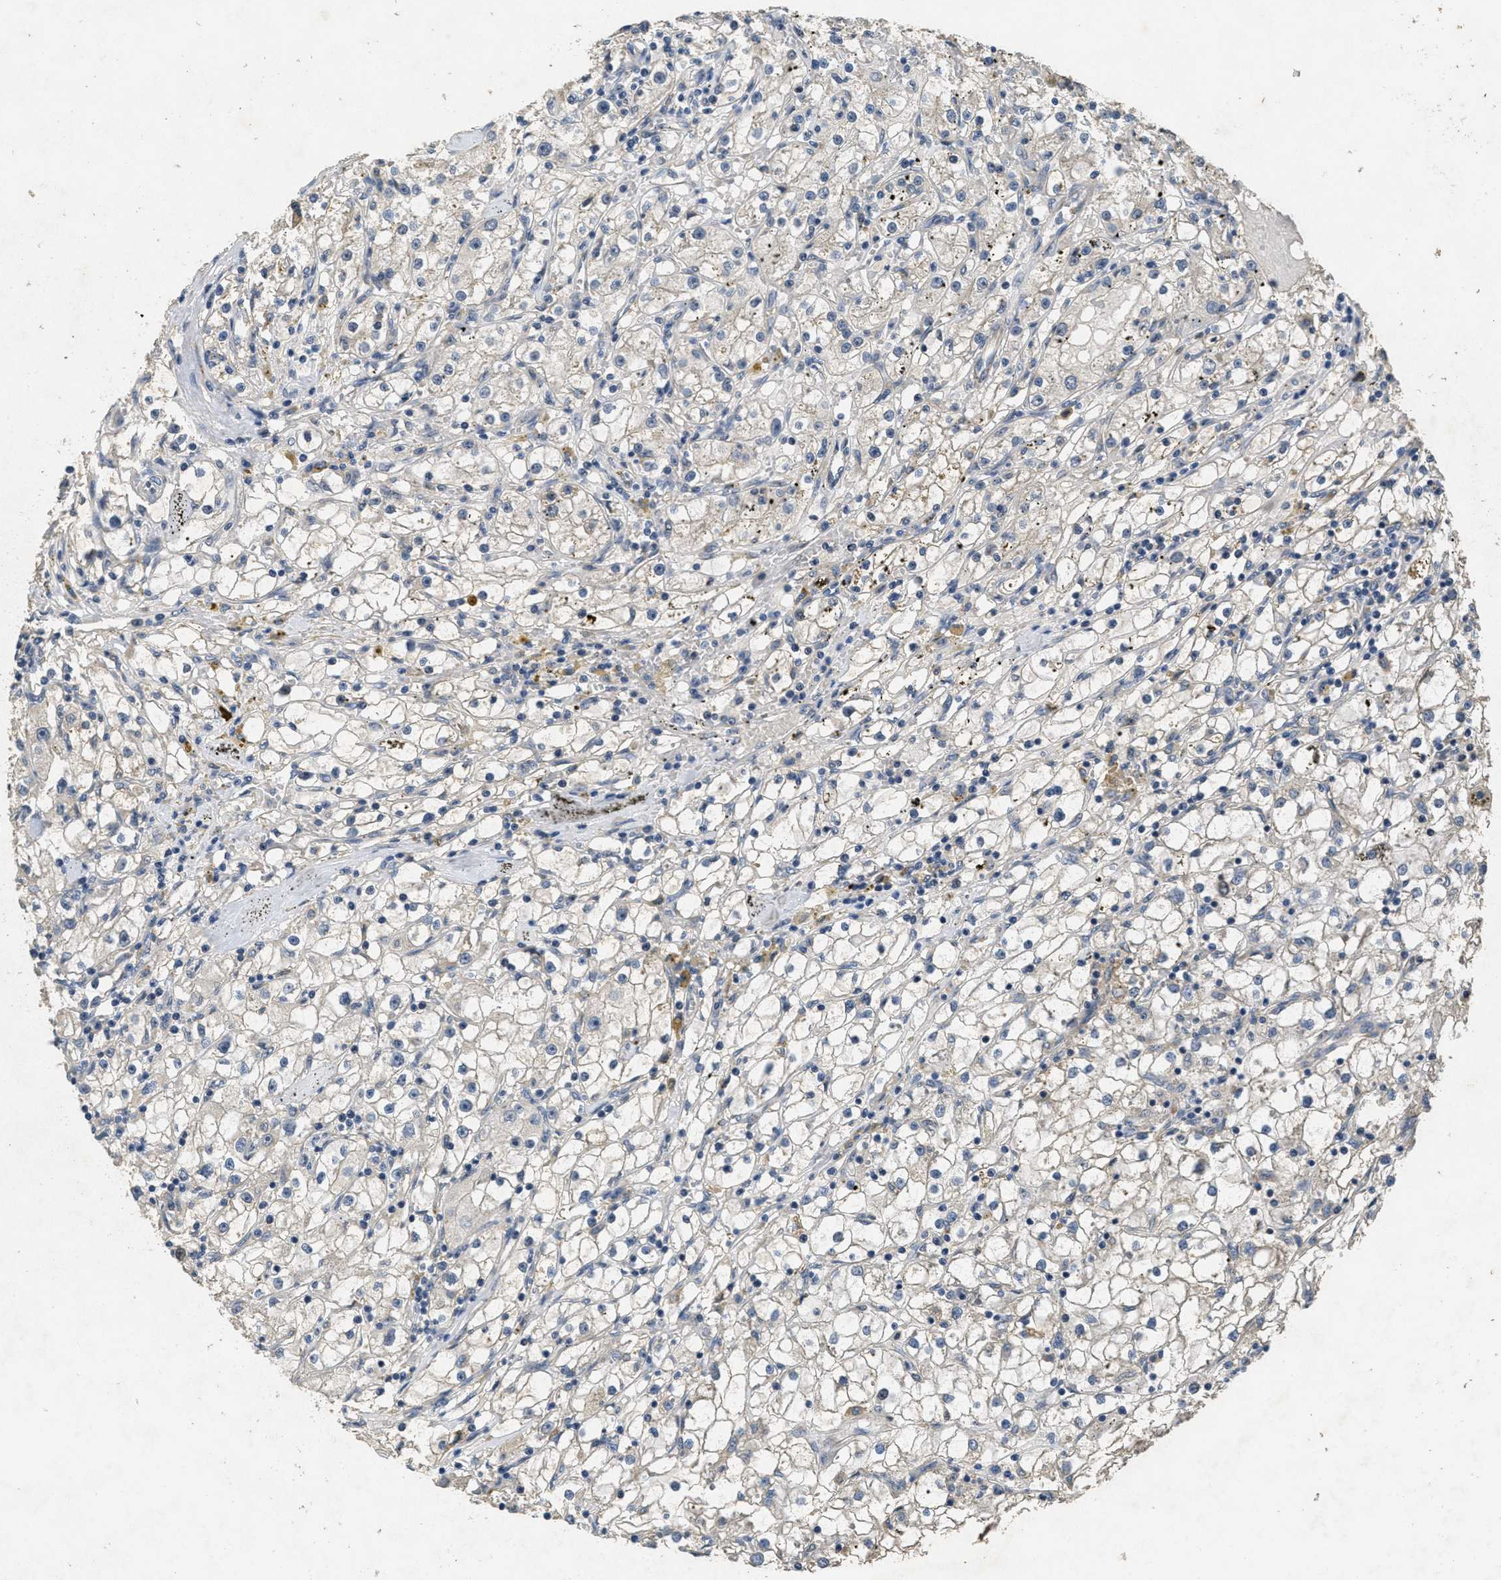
{"staining": {"intensity": "negative", "quantity": "none", "location": "none"}, "tissue": "renal cancer", "cell_type": "Tumor cells", "image_type": "cancer", "snomed": [{"axis": "morphology", "description": "Adenocarcinoma, NOS"}, {"axis": "topography", "description": "Kidney"}], "caption": "DAB (3,3'-diaminobenzidine) immunohistochemical staining of human adenocarcinoma (renal) shows no significant staining in tumor cells. Nuclei are stained in blue.", "gene": "PAPOLG", "patient": {"sex": "male", "age": 56}}